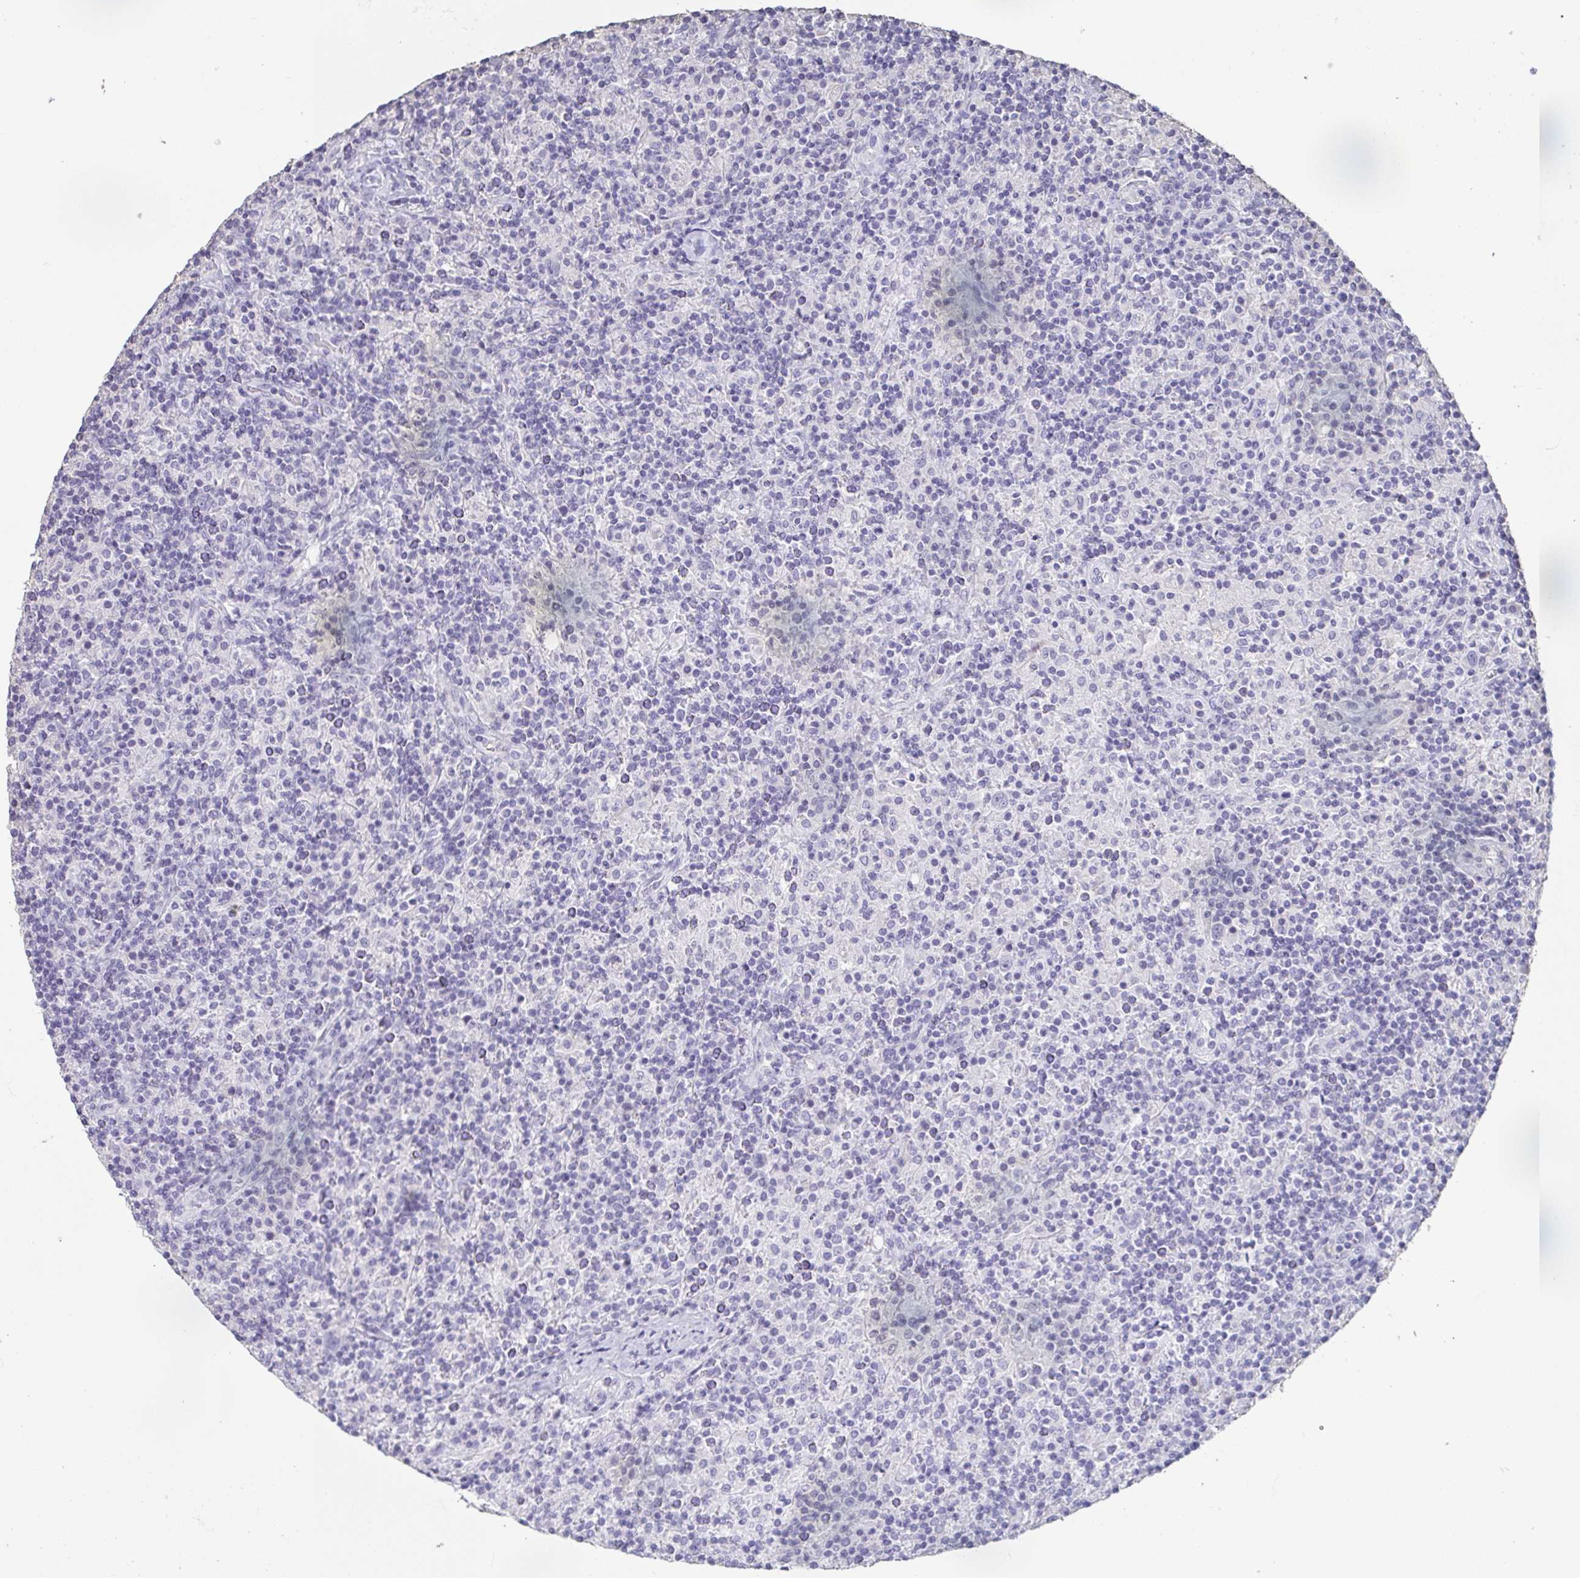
{"staining": {"intensity": "negative", "quantity": "none", "location": "none"}, "tissue": "lymphoma", "cell_type": "Tumor cells", "image_type": "cancer", "snomed": [{"axis": "morphology", "description": "Hodgkin's disease, NOS"}, {"axis": "topography", "description": "Lymph node"}], "caption": "This is an IHC micrograph of human Hodgkin's disease. There is no expression in tumor cells.", "gene": "BPIFA2", "patient": {"sex": "male", "age": 70}}